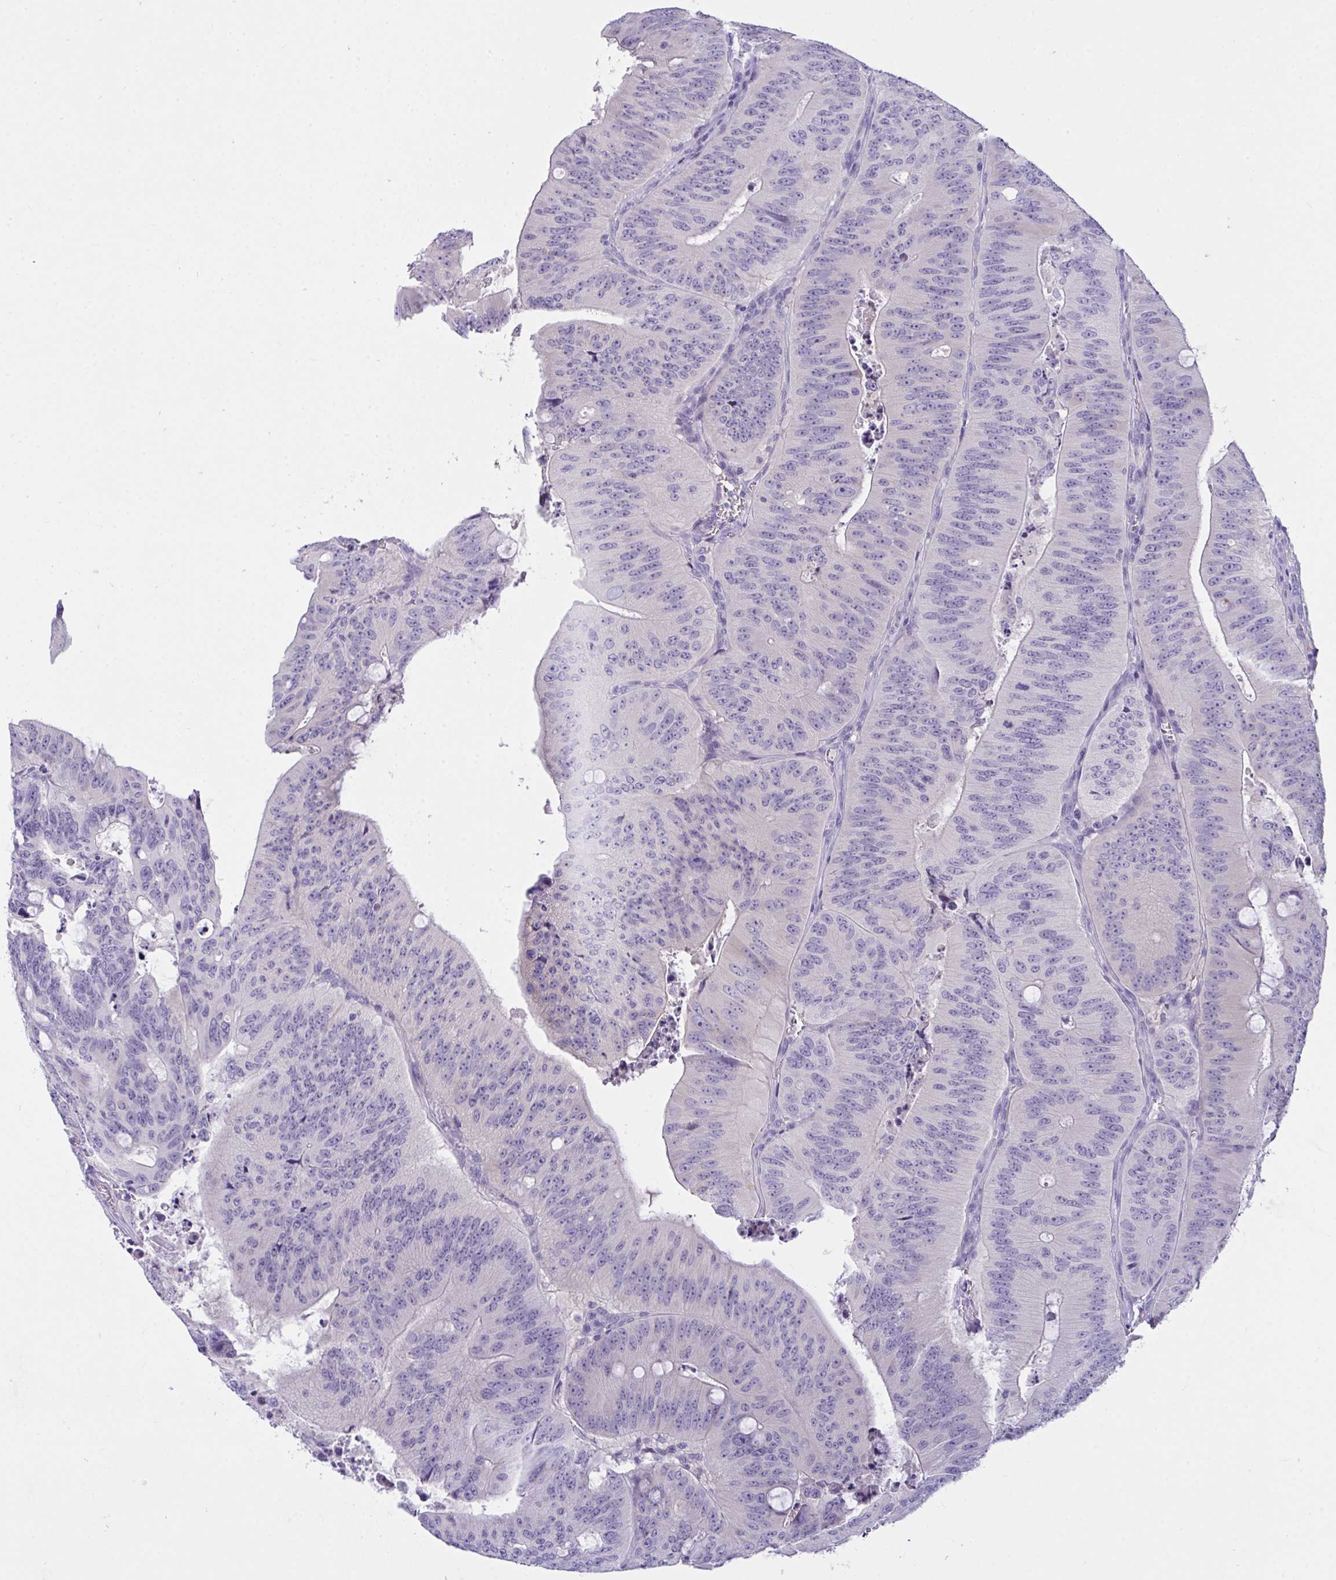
{"staining": {"intensity": "negative", "quantity": "none", "location": "none"}, "tissue": "colorectal cancer", "cell_type": "Tumor cells", "image_type": "cancer", "snomed": [{"axis": "morphology", "description": "Adenocarcinoma, NOS"}, {"axis": "topography", "description": "Colon"}], "caption": "Tumor cells show no significant expression in colorectal cancer (adenocarcinoma).", "gene": "SEMA6B", "patient": {"sex": "male", "age": 62}}